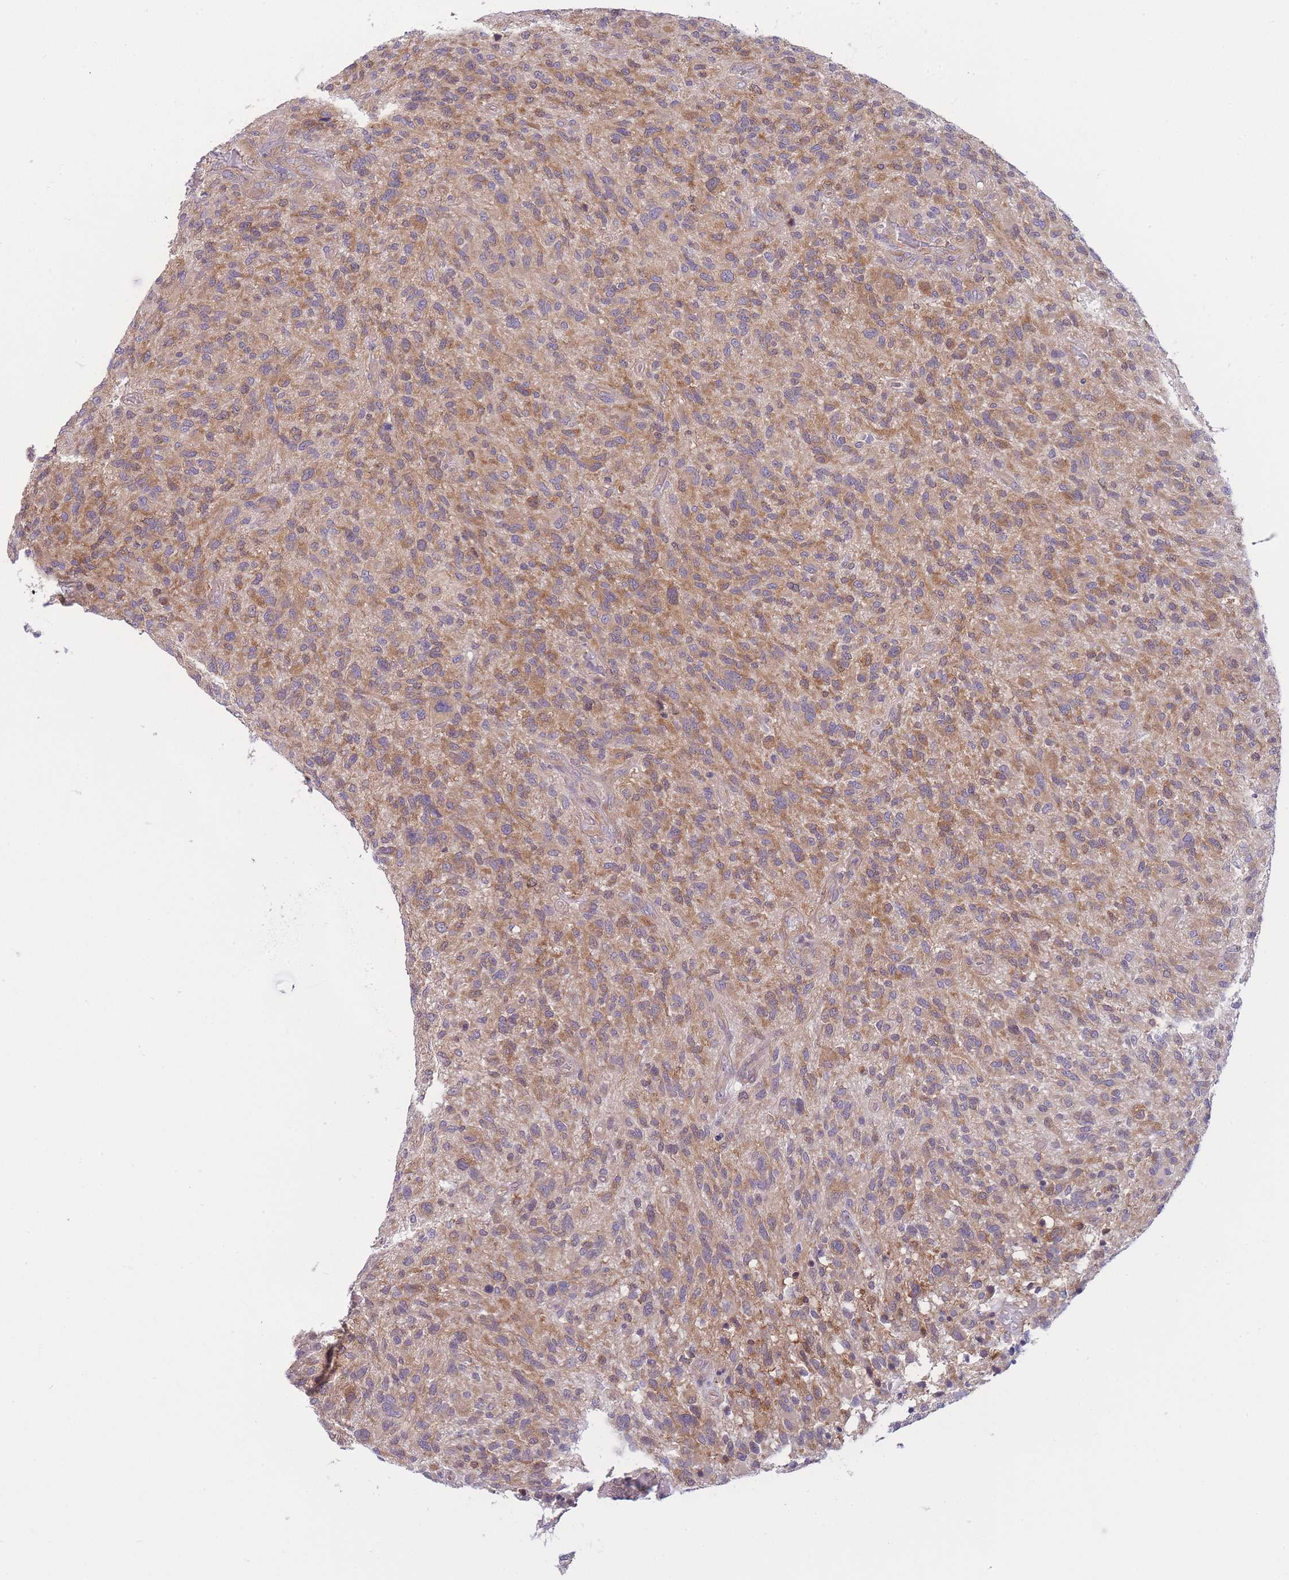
{"staining": {"intensity": "moderate", "quantity": ">75%", "location": "cytoplasmic/membranous"}, "tissue": "glioma", "cell_type": "Tumor cells", "image_type": "cancer", "snomed": [{"axis": "morphology", "description": "Glioma, malignant, High grade"}, {"axis": "topography", "description": "Brain"}], "caption": "IHC photomicrograph of neoplastic tissue: human glioma stained using immunohistochemistry reveals medium levels of moderate protein expression localized specifically in the cytoplasmic/membranous of tumor cells, appearing as a cytoplasmic/membranous brown color.", "gene": "PFDN6", "patient": {"sex": "male", "age": 47}}